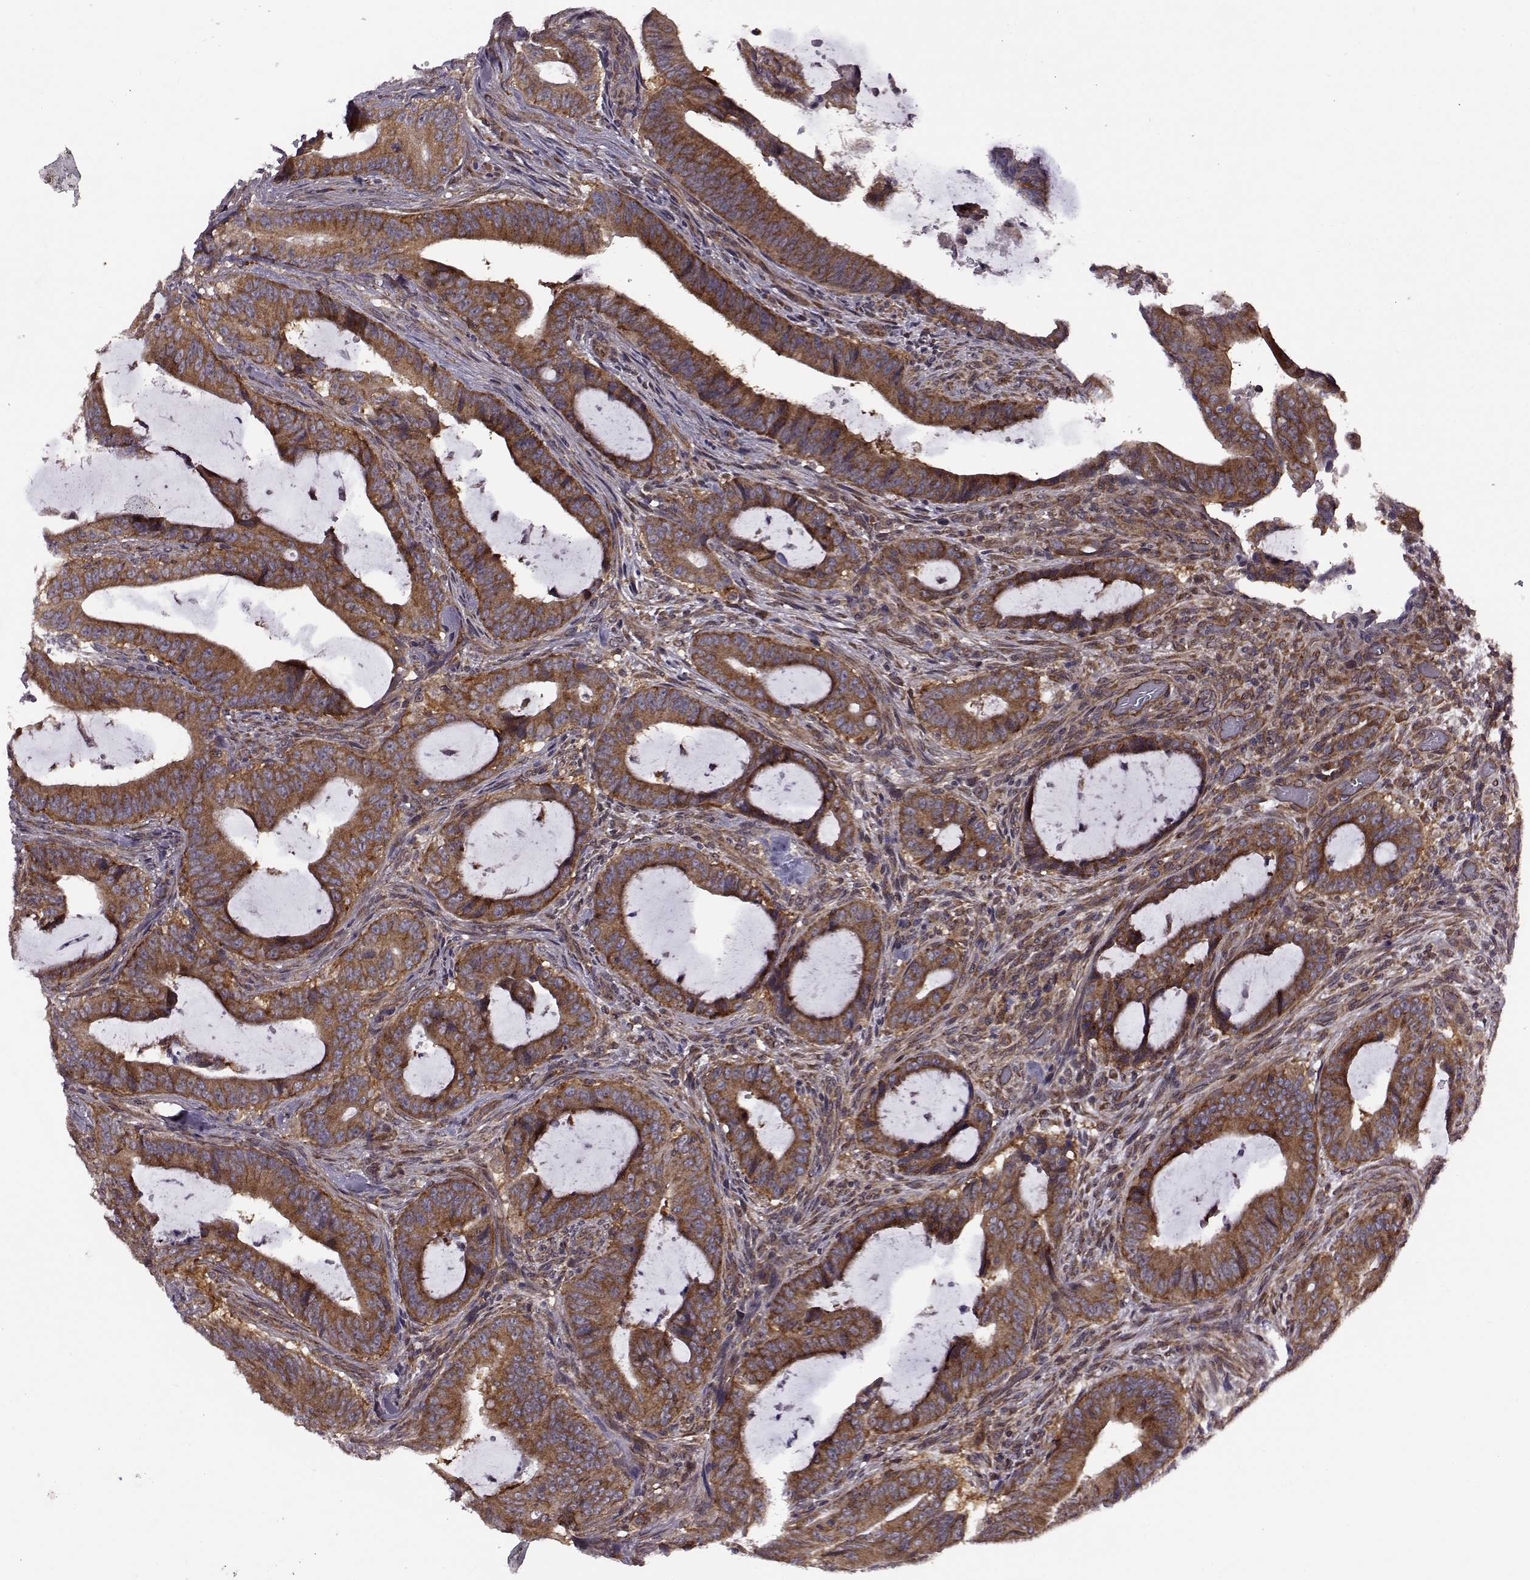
{"staining": {"intensity": "strong", "quantity": ">75%", "location": "cytoplasmic/membranous"}, "tissue": "colorectal cancer", "cell_type": "Tumor cells", "image_type": "cancer", "snomed": [{"axis": "morphology", "description": "Adenocarcinoma, NOS"}, {"axis": "topography", "description": "Colon"}], "caption": "A micrograph of human adenocarcinoma (colorectal) stained for a protein displays strong cytoplasmic/membranous brown staining in tumor cells. (DAB (3,3'-diaminobenzidine) IHC with brightfield microscopy, high magnification).", "gene": "URI1", "patient": {"sex": "female", "age": 43}}